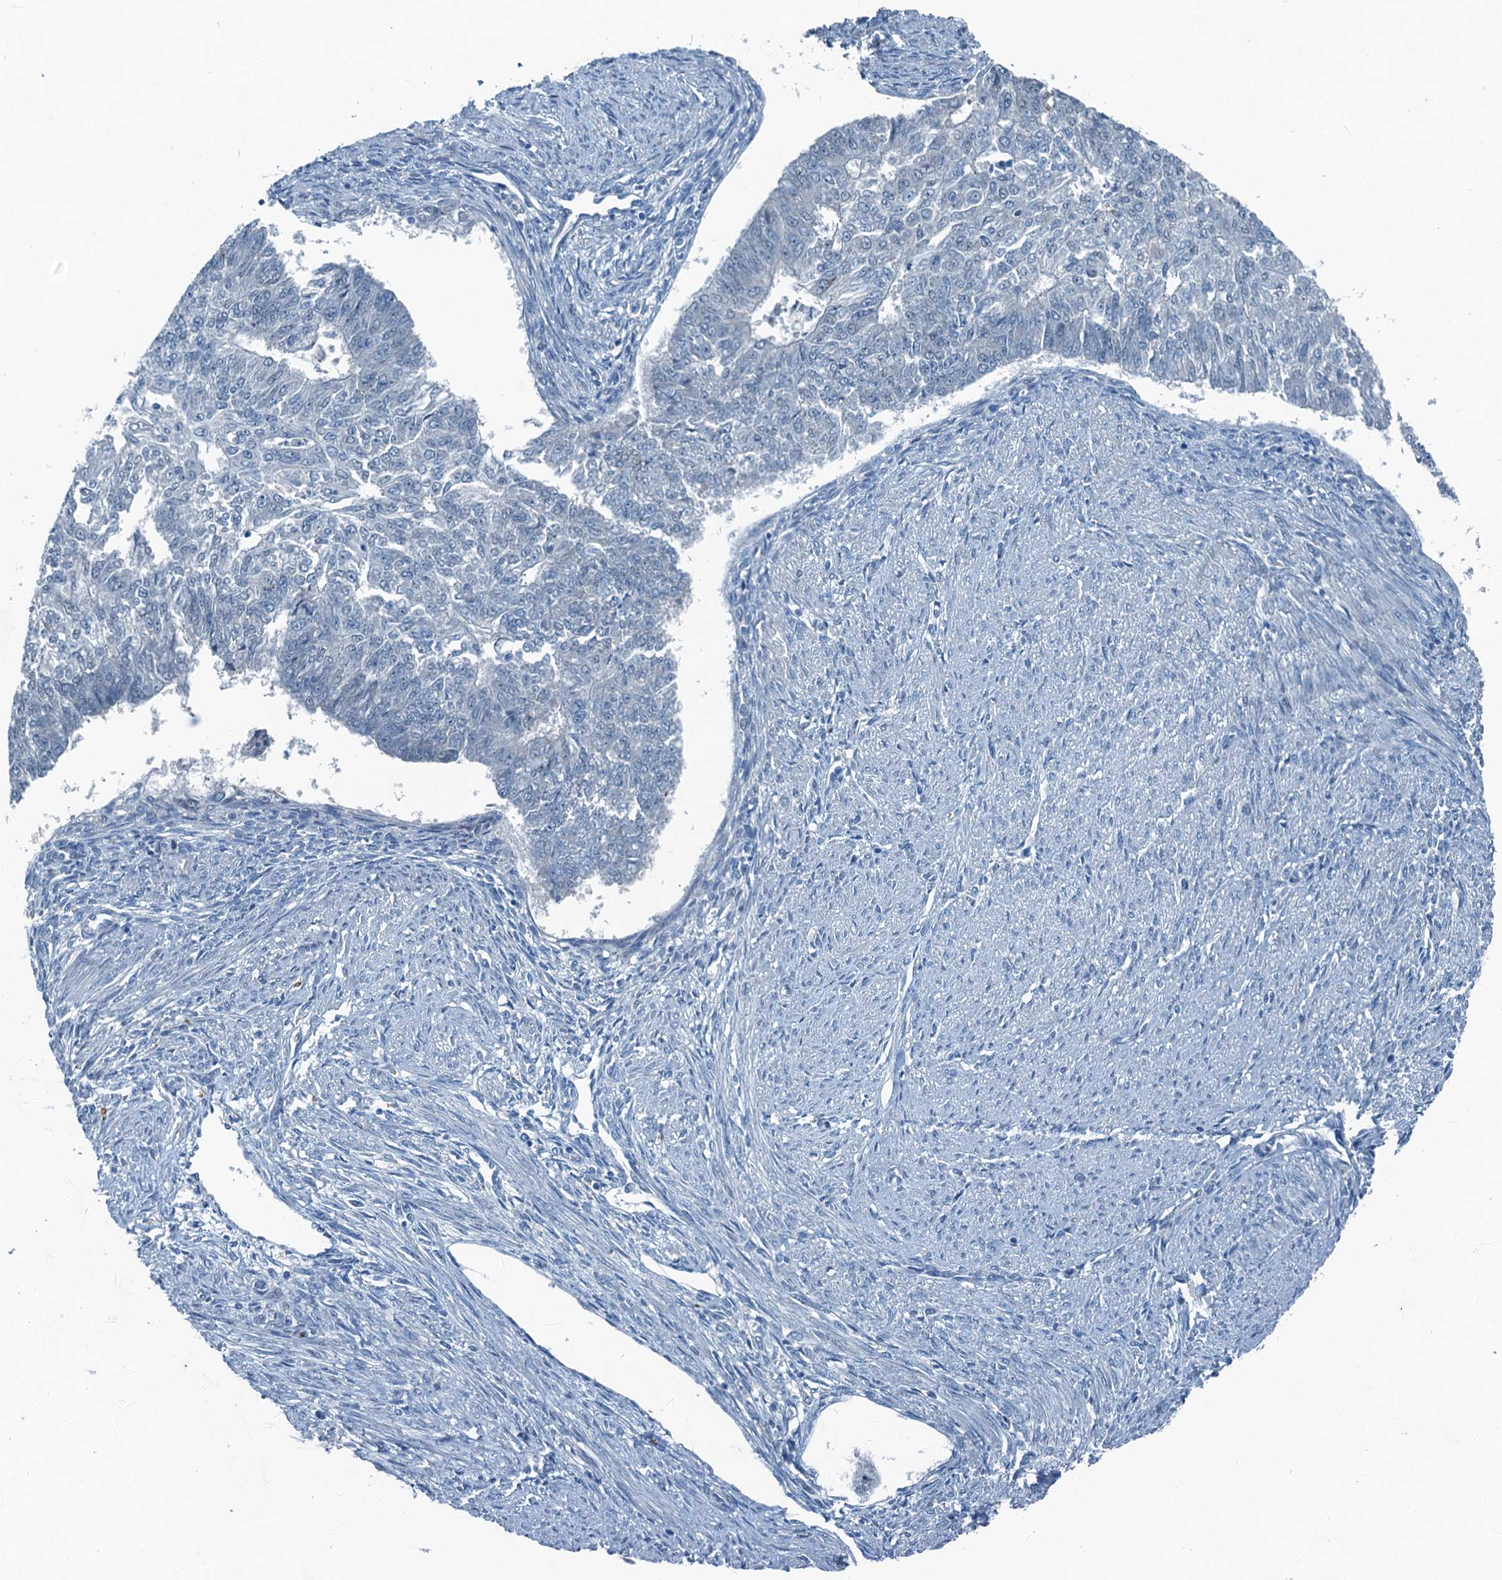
{"staining": {"intensity": "negative", "quantity": "none", "location": "none"}, "tissue": "endometrial cancer", "cell_type": "Tumor cells", "image_type": "cancer", "snomed": [{"axis": "morphology", "description": "Adenocarcinoma, NOS"}, {"axis": "topography", "description": "Endometrium"}], "caption": "Immunohistochemistry photomicrograph of human endometrial adenocarcinoma stained for a protein (brown), which demonstrates no positivity in tumor cells.", "gene": "CBLIF", "patient": {"sex": "female", "age": 32}}